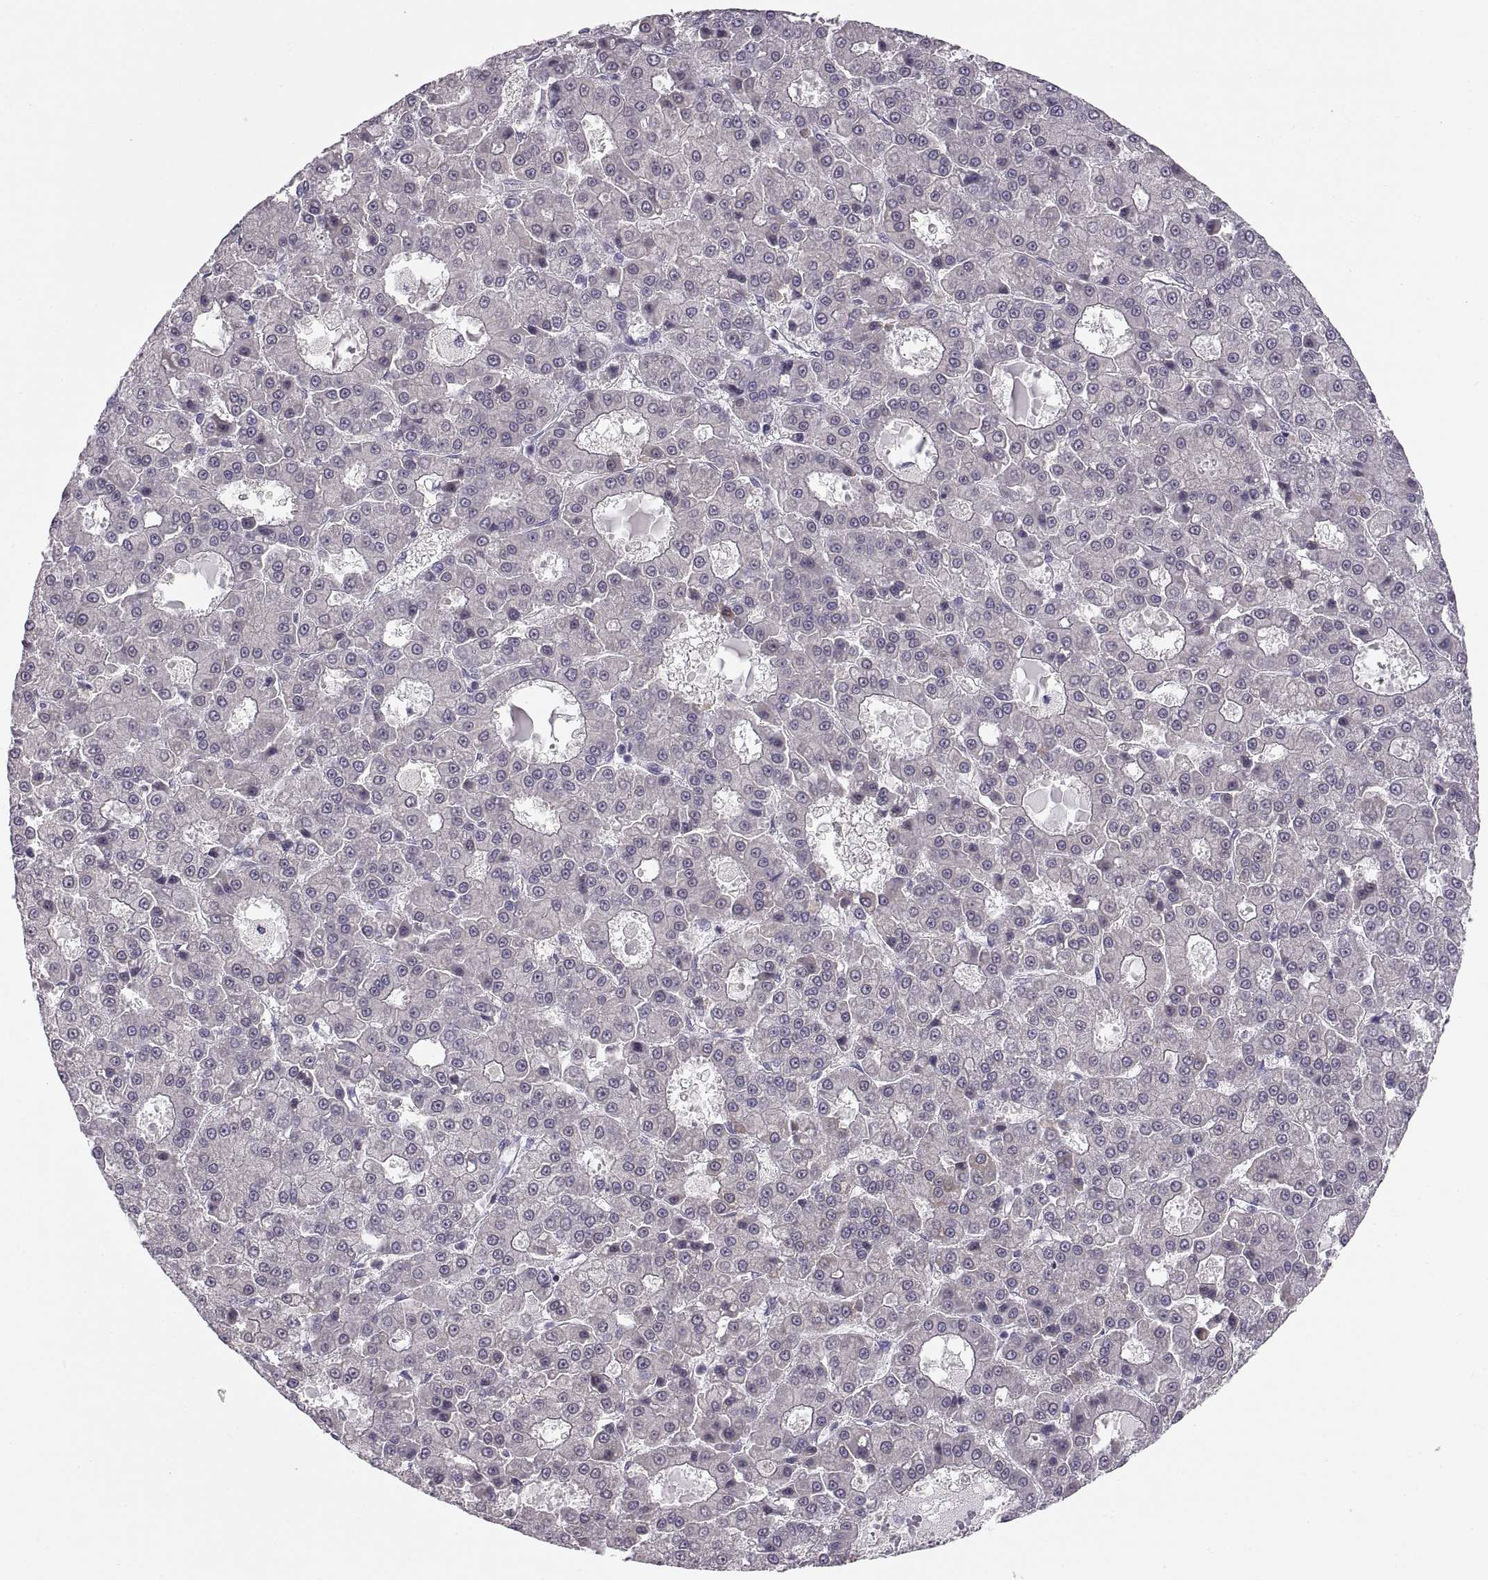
{"staining": {"intensity": "negative", "quantity": "none", "location": "none"}, "tissue": "liver cancer", "cell_type": "Tumor cells", "image_type": "cancer", "snomed": [{"axis": "morphology", "description": "Carcinoma, Hepatocellular, NOS"}, {"axis": "topography", "description": "Liver"}], "caption": "High power microscopy photomicrograph of an immunohistochemistry (IHC) histopathology image of liver hepatocellular carcinoma, revealing no significant staining in tumor cells. (DAB (3,3'-diaminobenzidine) IHC, high magnification).", "gene": "COL9A3", "patient": {"sex": "male", "age": 70}}